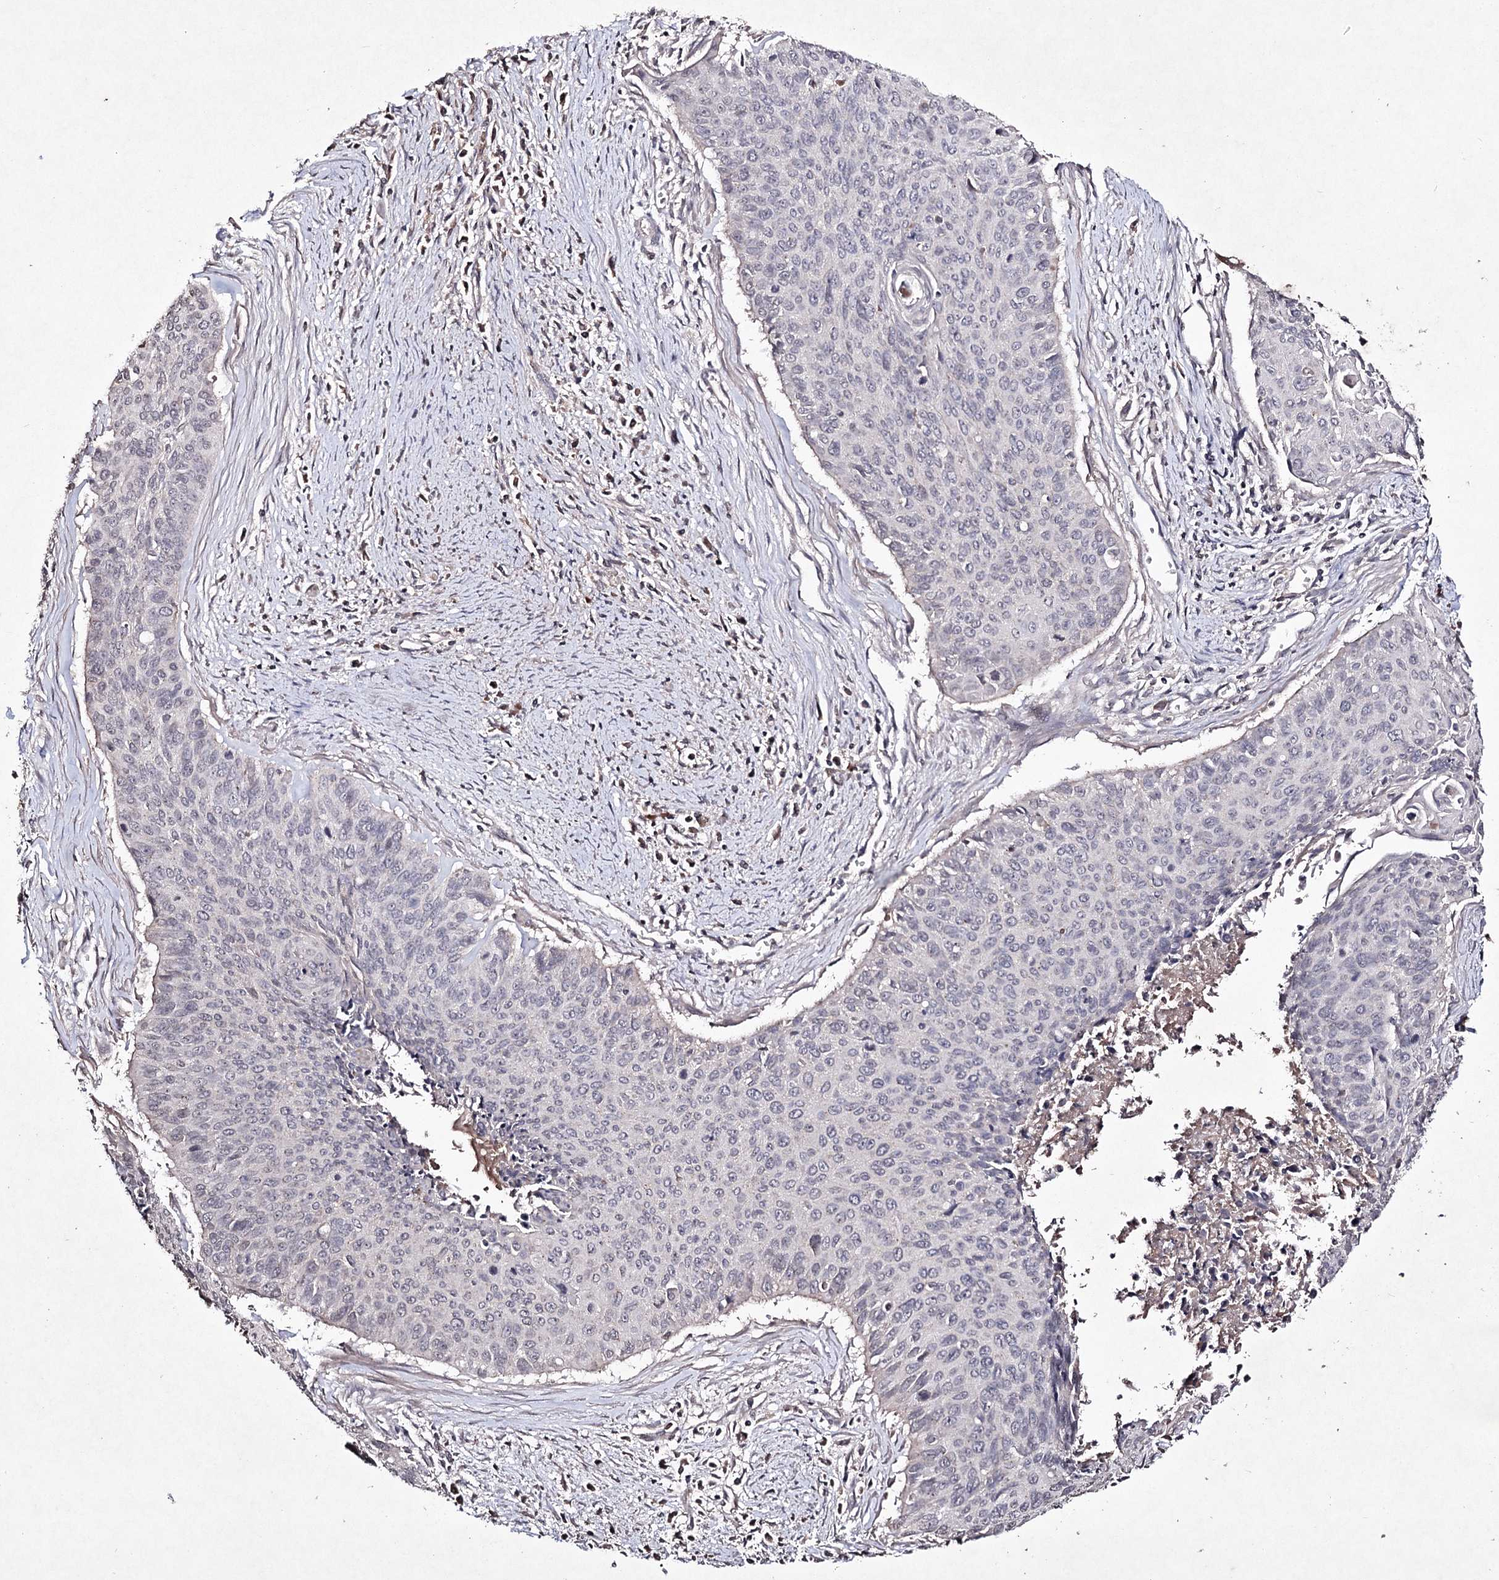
{"staining": {"intensity": "negative", "quantity": "none", "location": "none"}, "tissue": "cervical cancer", "cell_type": "Tumor cells", "image_type": "cancer", "snomed": [{"axis": "morphology", "description": "Squamous cell carcinoma, NOS"}, {"axis": "topography", "description": "Cervix"}], "caption": "There is no significant positivity in tumor cells of cervical cancer (squamous cell carcinoma).", "gene": "SYNGR3", "patient": {"sex": "female", "age": 55}}